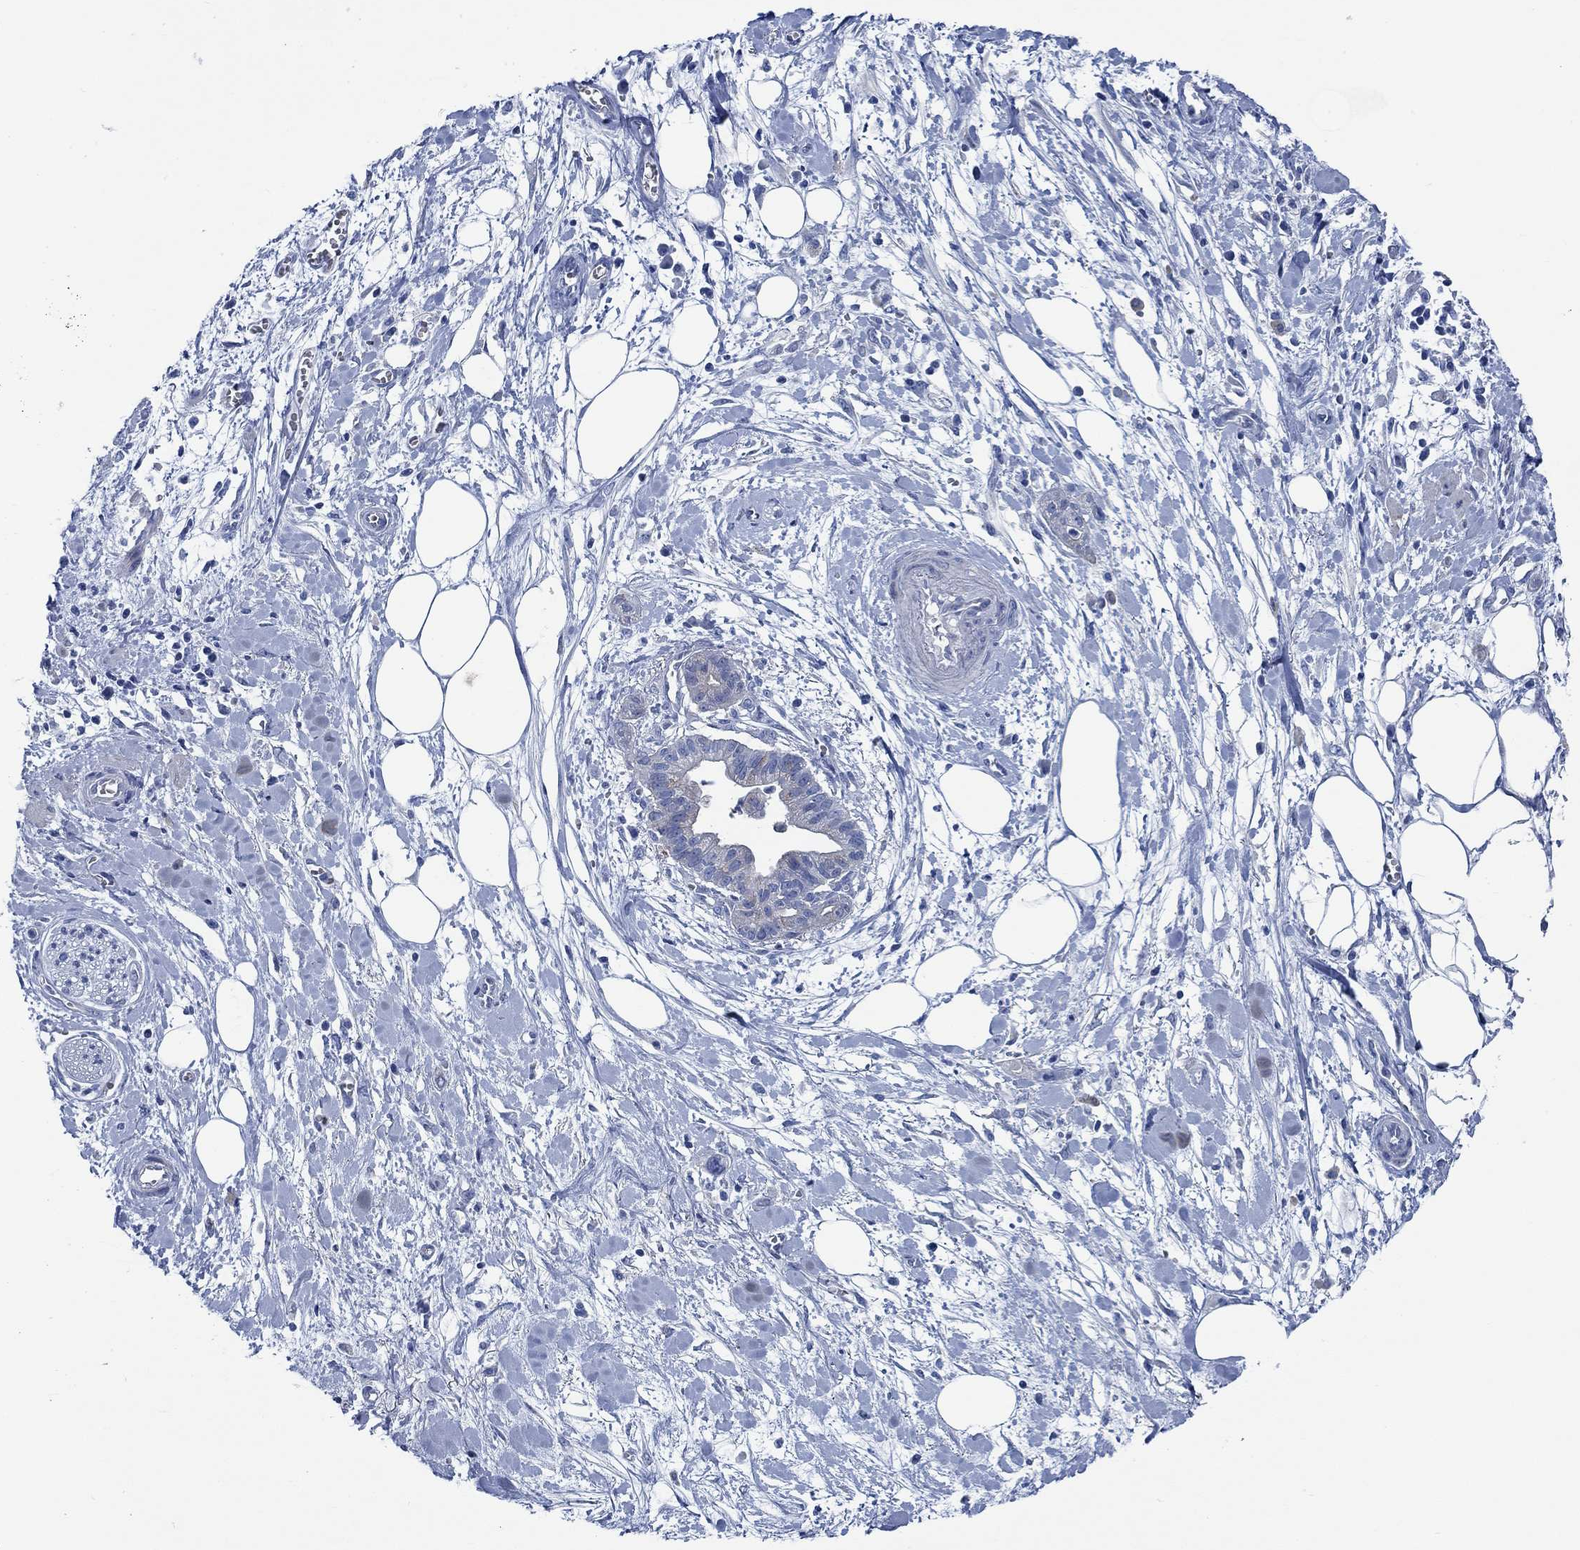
{"staining": {"intensity": "negative", "quantity": "none", "location": "none"}, "tissue": "pancreatic cancer", "cell_type": "Tumor cells", "image_type": "cancer", "snomed": [{"axis": "morphology", "description": "Normal tissue, NOS"}, {"axis": "morphology", "description": "Adenocarcinoma, NOS"}, {"axis": "topography", "description": "Lymph node"}, {"axis": "topography", "description": "Pancreas"}], "caption": "This is a micrograph of immunohistochemistry (IHC) staining of pancreatic adenocarcinoma, which shows no staining in tumor cells.", "gene": "SVEP1", "patient": {"sex": "female", "age": 58}}